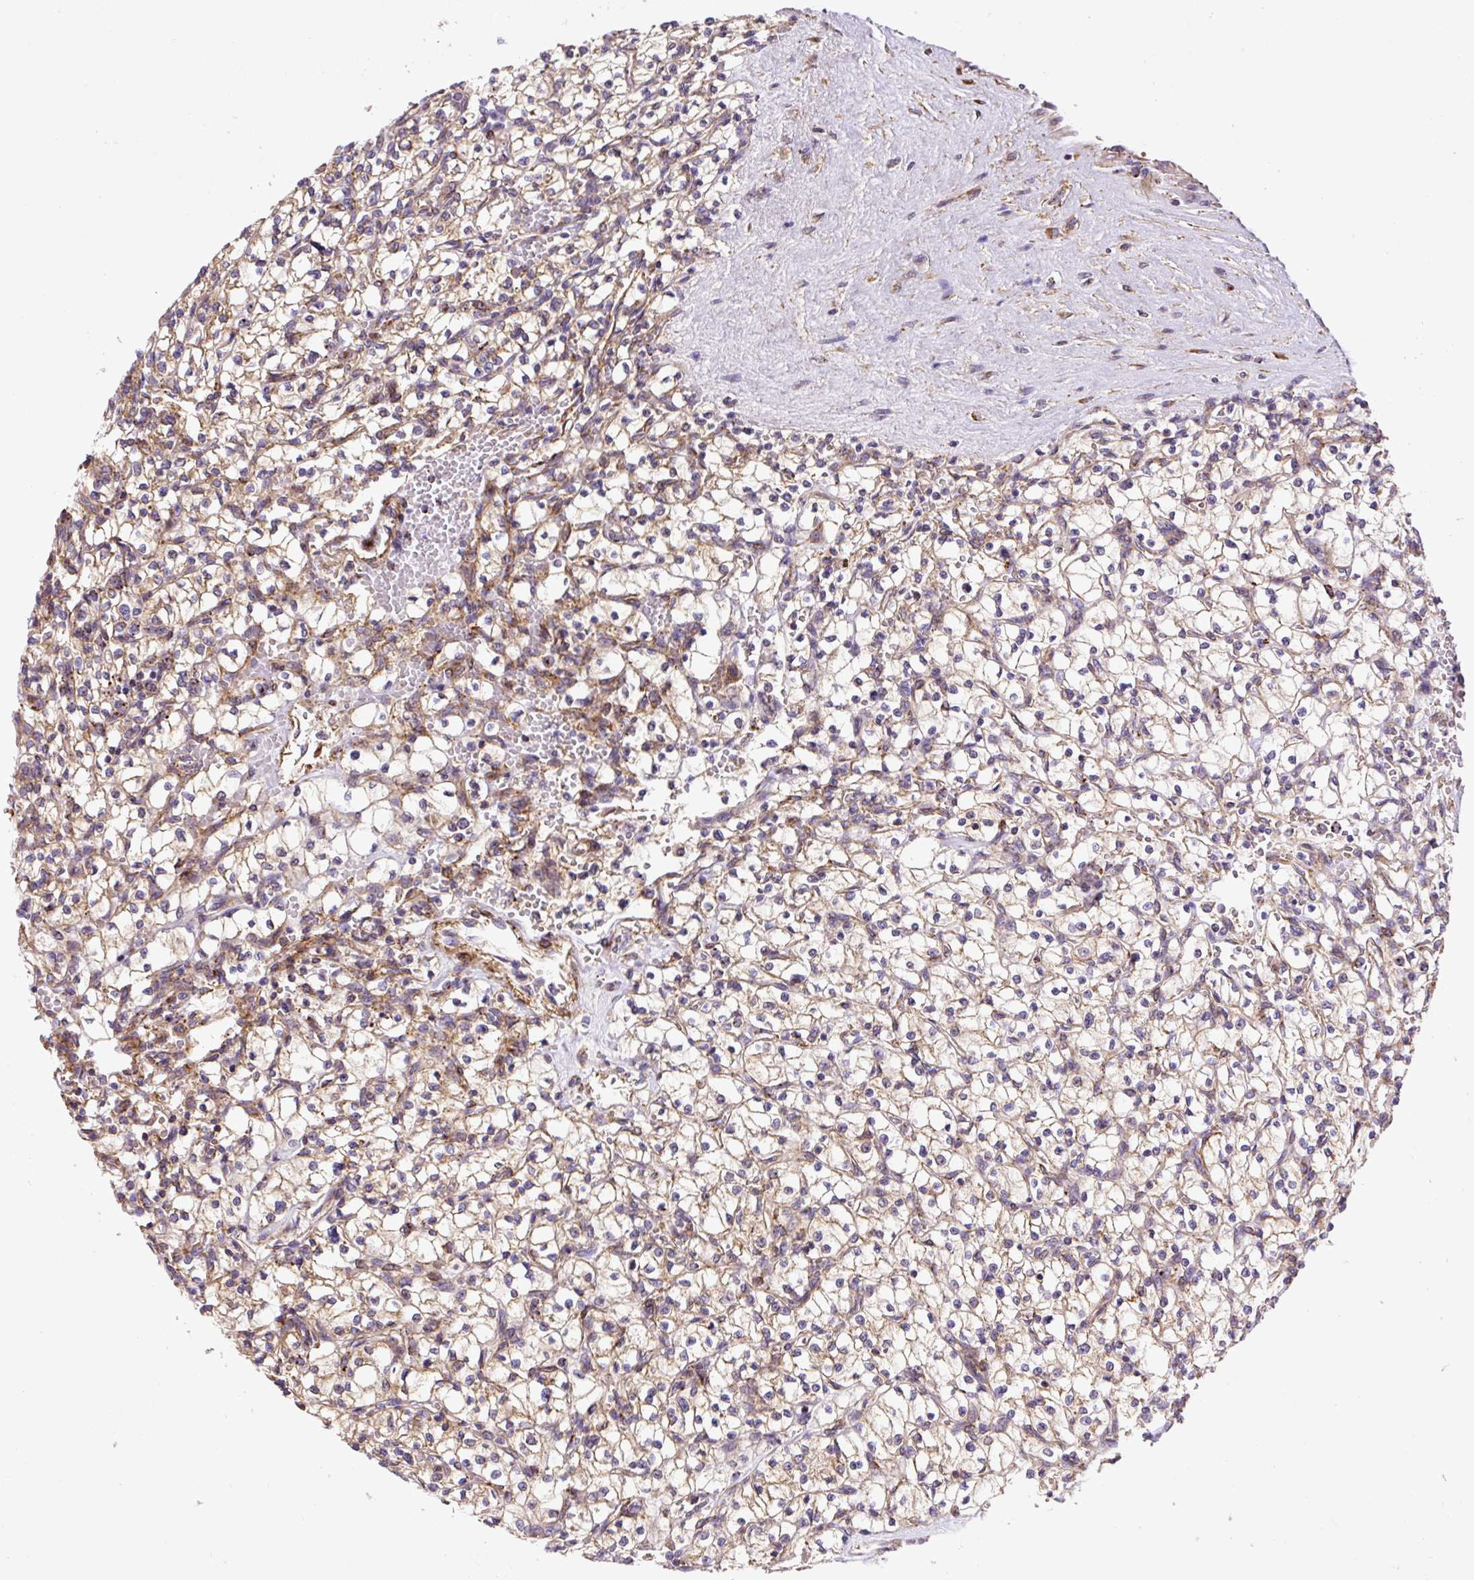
{"staining": {"intensity": "weak", "quantity": "25%-75%", "location": "cytoplasmic/membranous"}, "tissue": "renal cancer", "cell_type": "Tumor cells", "image_type": "cancer", "snomed": [{"axis": "morphology", "description": "Adenocarcinoma, NOS"}, {"axis": "topography", "description": "Kidney"}], "caption": "Immunohistochemical staining of renal cancer (adenocarcinoma) shows low levels of weak cytoplasmic/membranous staining in approximately 25%-75% of tumor cells. (DAB = brown stain, brightfield microscopy at high magnification).", "gene": "RNF170", "patient": {"sex": "female", "age": 64}}